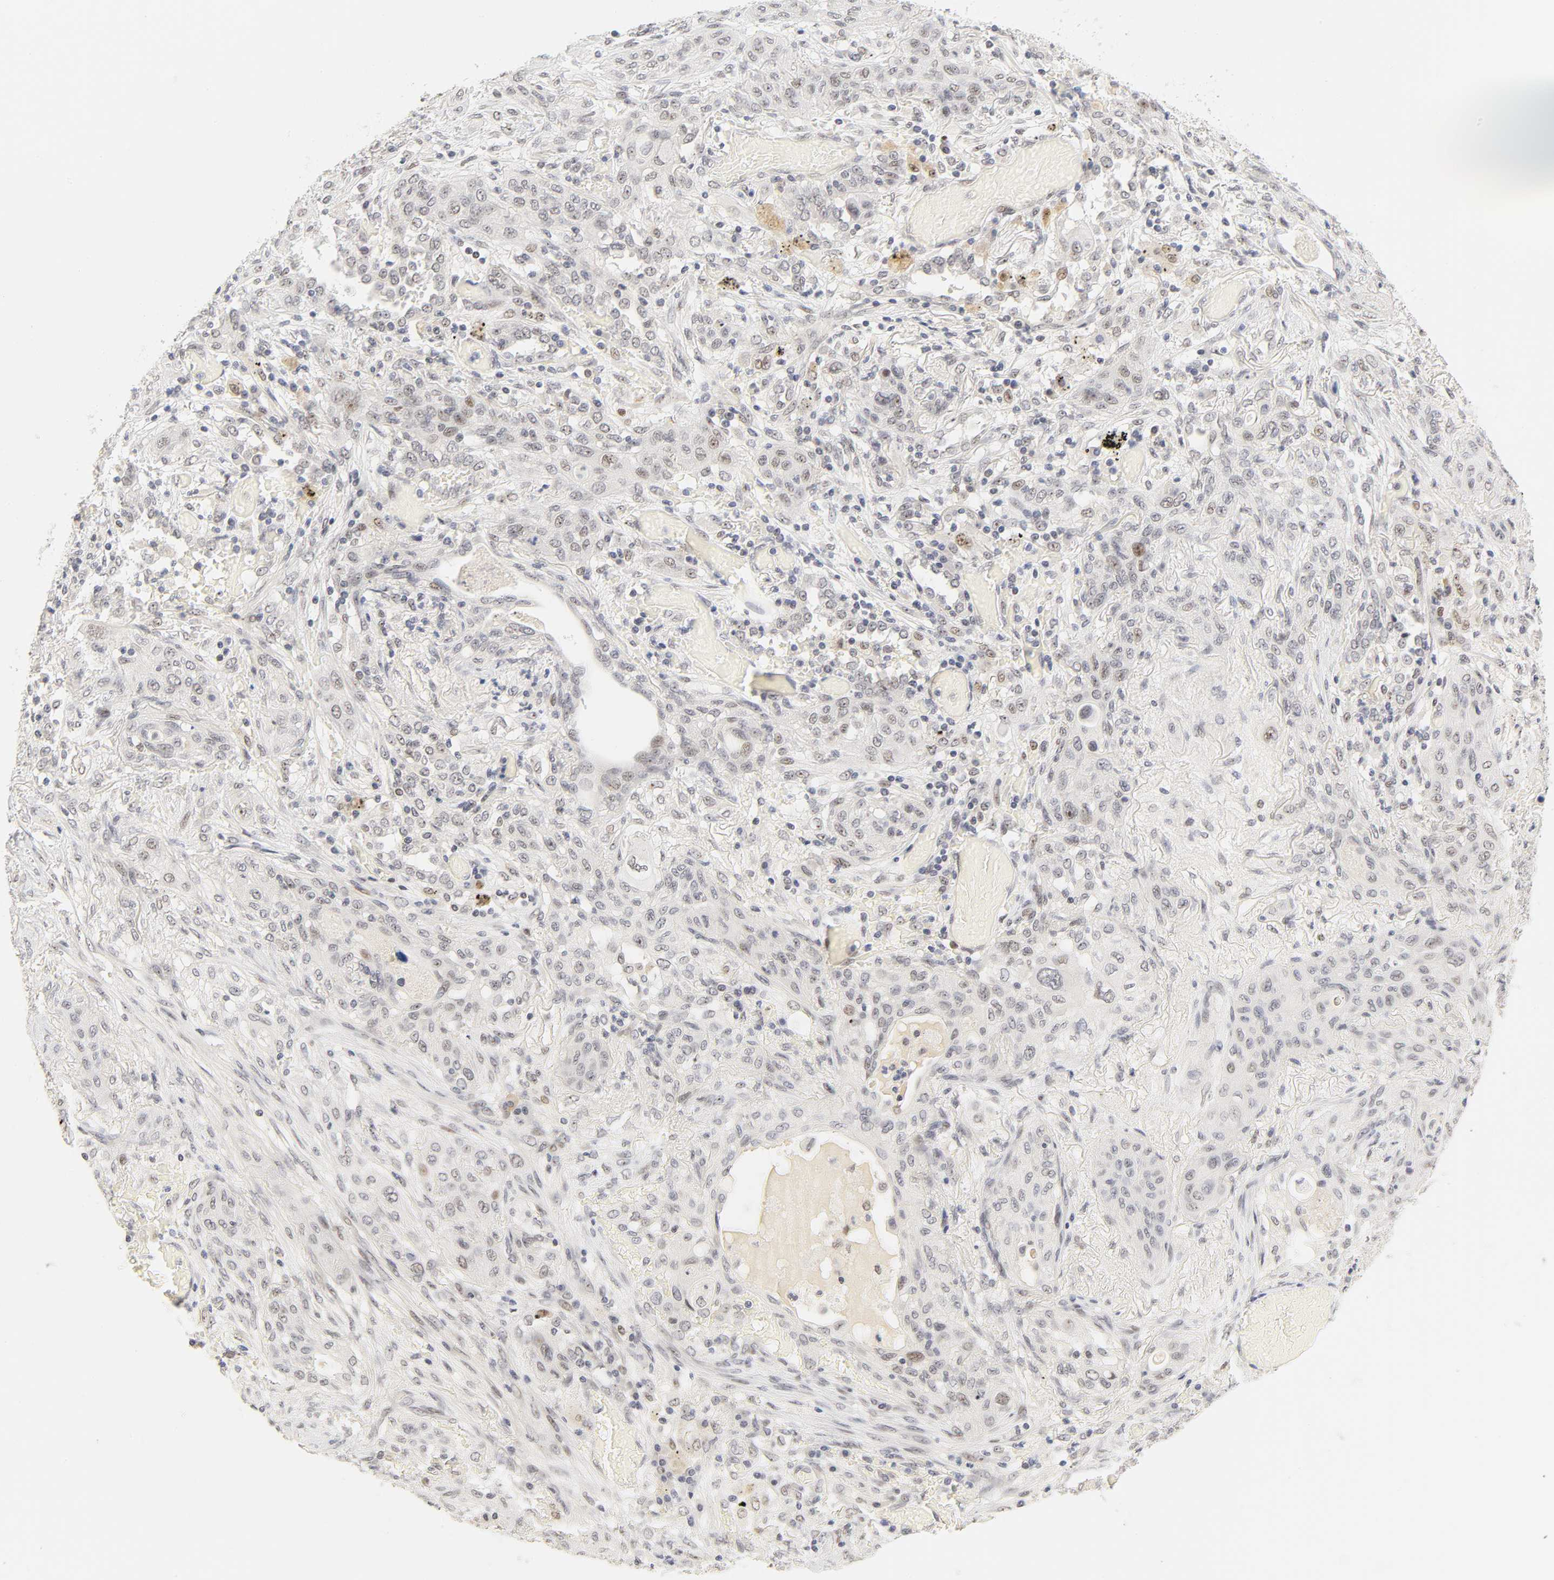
{"staining": {"intensity": "weak", "quantity": "<25%", "location": "nuclear"}, "tissue": "lung cancer", "cell_type": "Tumor cells", "image_type": "cancer", "snomed": [{"axis": "morphology", "description": "Squamous cell carcinoma, NOS"}, {"axis": "topography", "description": "Lung"}], "caption": "This is an immunohistochemistry (IHC) histopathology image of squamous cell carcinoma (lung). There is no expression in tumor cells.", "gene": "MNAT1", "patient": {"sex": "female", "age": 47}}